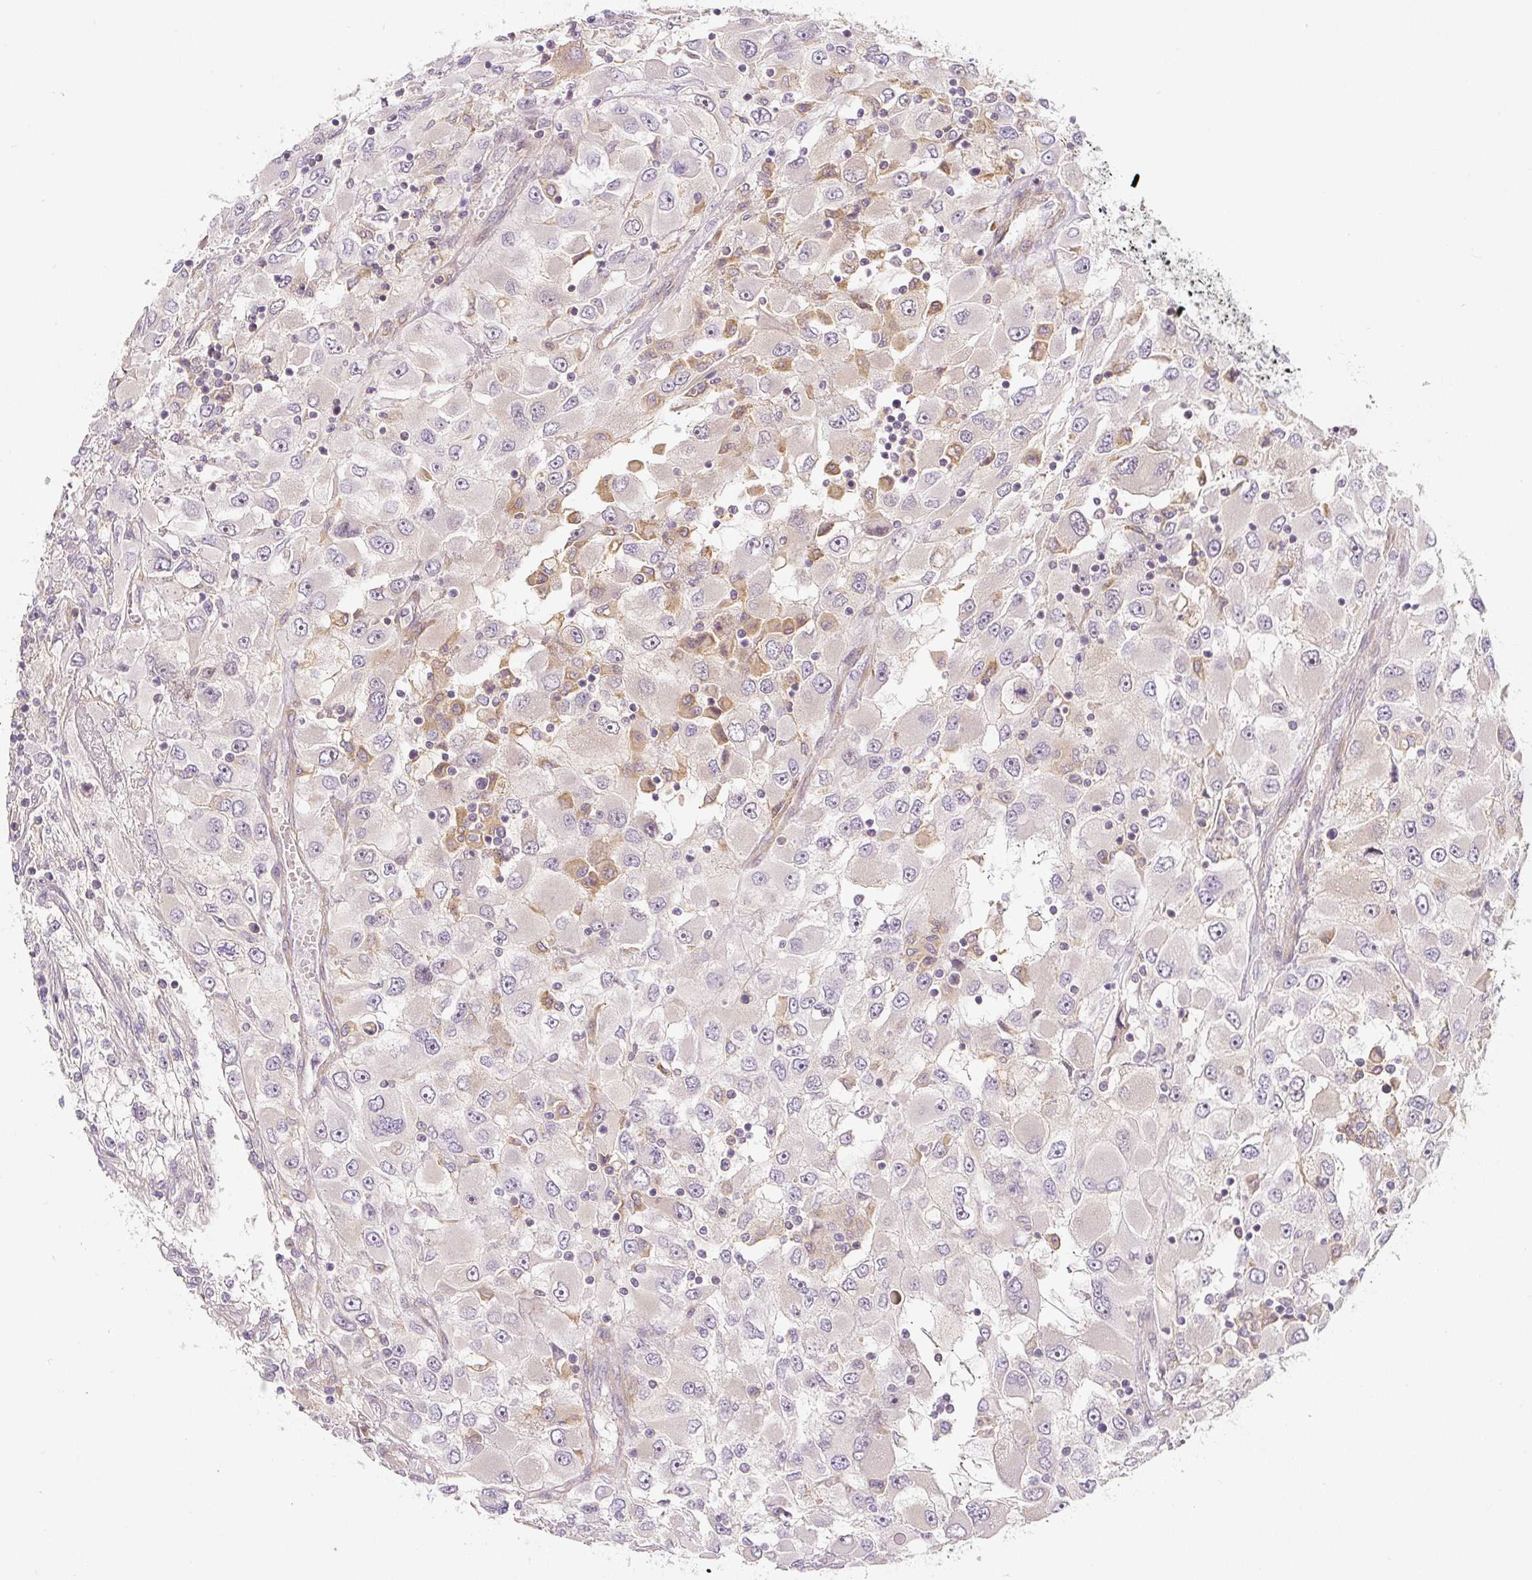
{"staining": {"intensity": "weak", "quantity": "25%-75%", "location": "nuclear"}, "tissue": "renal cancer", "cell_type": "Tumor cells", "image_type": "cancer", "snomed": [{"axis": "morphology", "description": "Adenocarcinoma, NOS"}, {"axis": "topography", "description": "Kidney"}], "caption": "Immunohistochemistry (IHC) (DAB) staining of adenocarcinoma (renal) shows weak nuclear protein positivity in approximately 25%-75% of tumor cells.", "gene": "PWWP3B", "patient": {"sex": "female", "age": 52}}